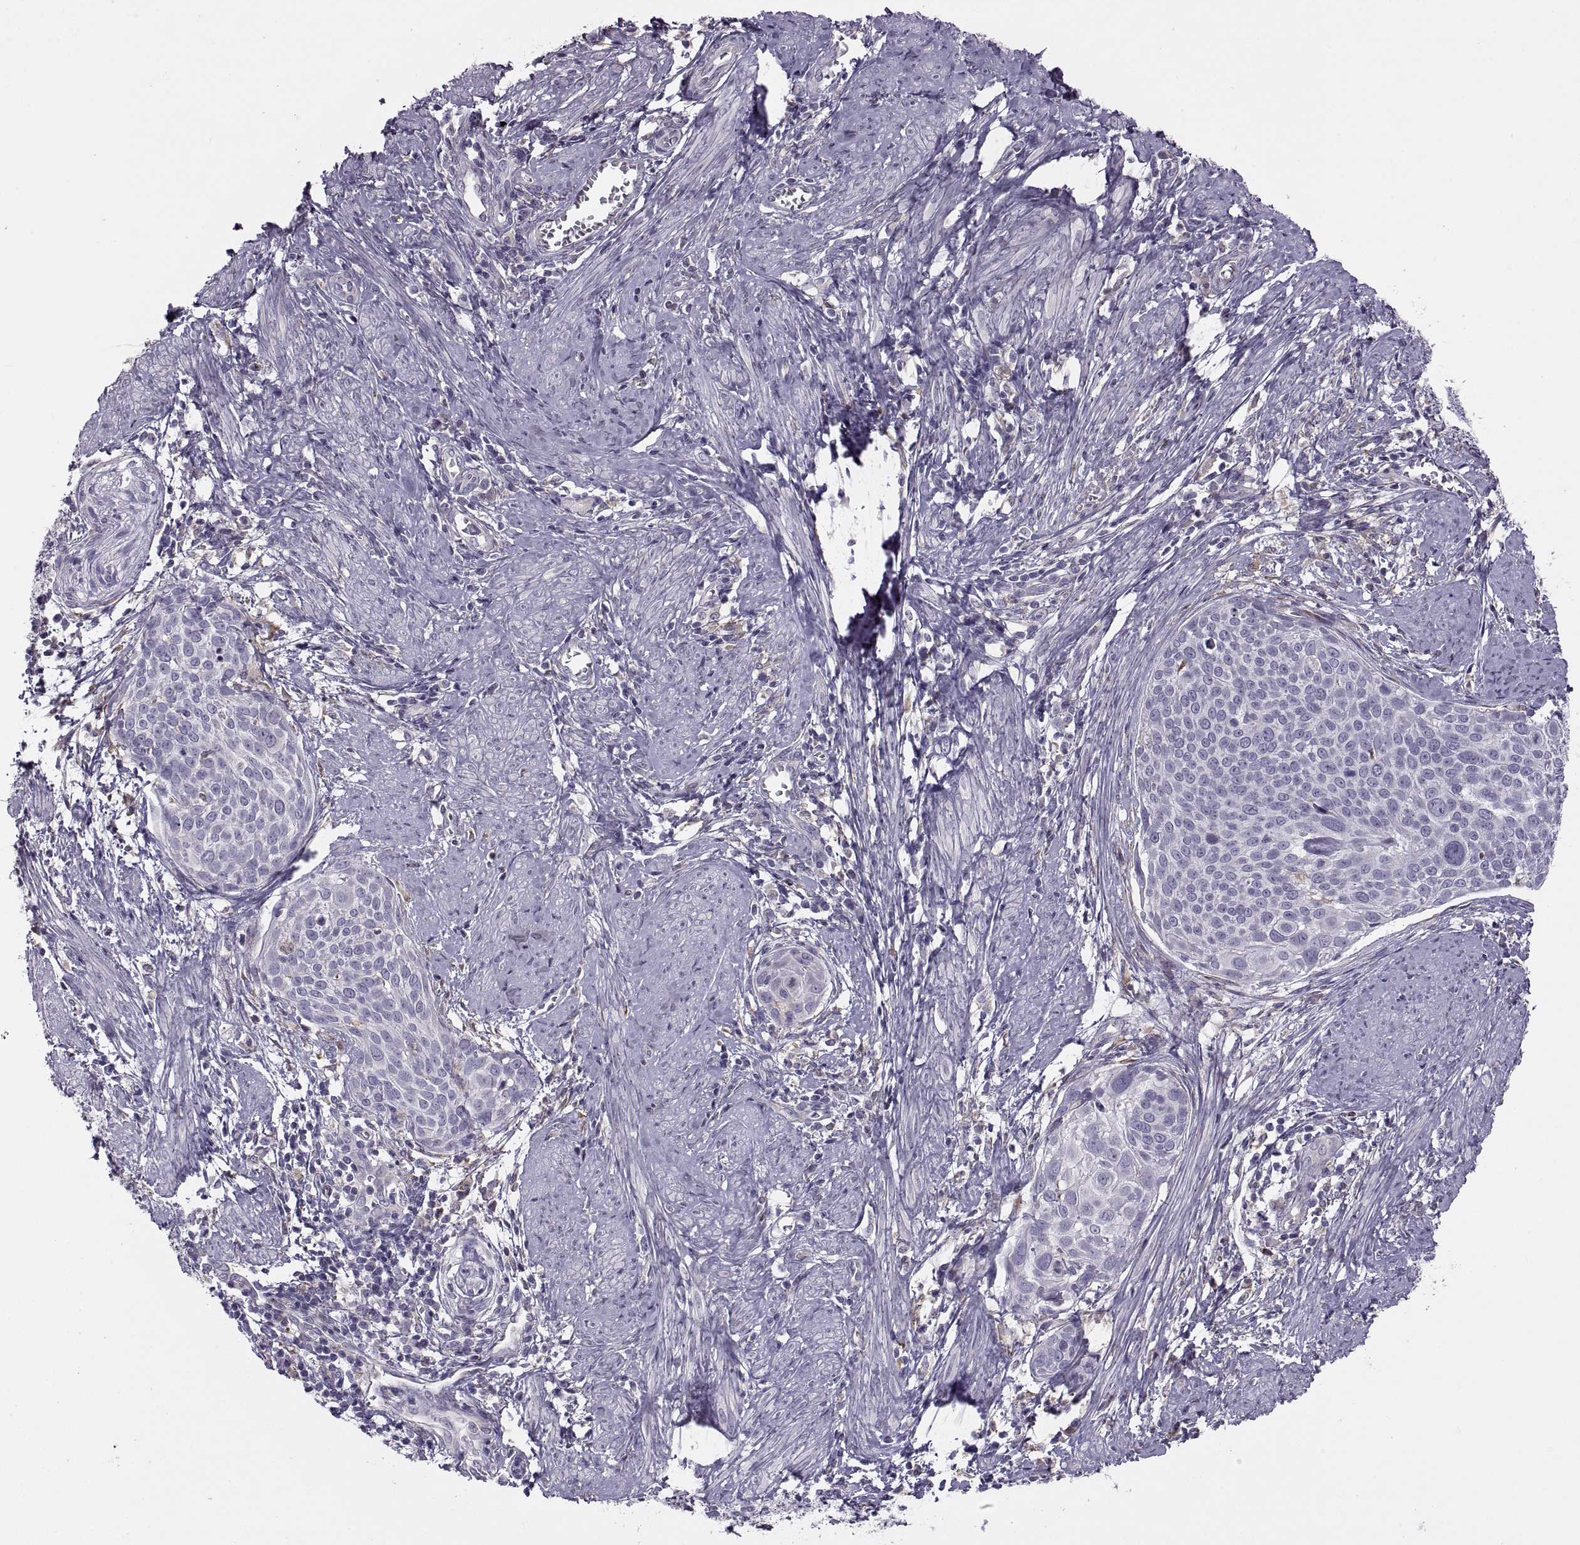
{"staining": {"intensity": "negative", "quantity": "none", "location": "none"}, "tissue": "cervical cancer", "cell_type": "Tumor cells", "image_type": "cancer", "snomed": [{"axis": "morphology", "description": "Squamous cell carcinoma, NOS"}, {"axis": "topography", "description": "Cervix"}], "caption": "There is no significant positivity in tumor cells of cervical cancer. The staining was performed using DAB (3,3'-diaminobenzidine) to visualize the protein expression in brown, while the nuclei were stained in blue with hematoxylin (Magnification: 20x).", "gene": "LETM2", "patient": {"sex": "female", "age": 39}}